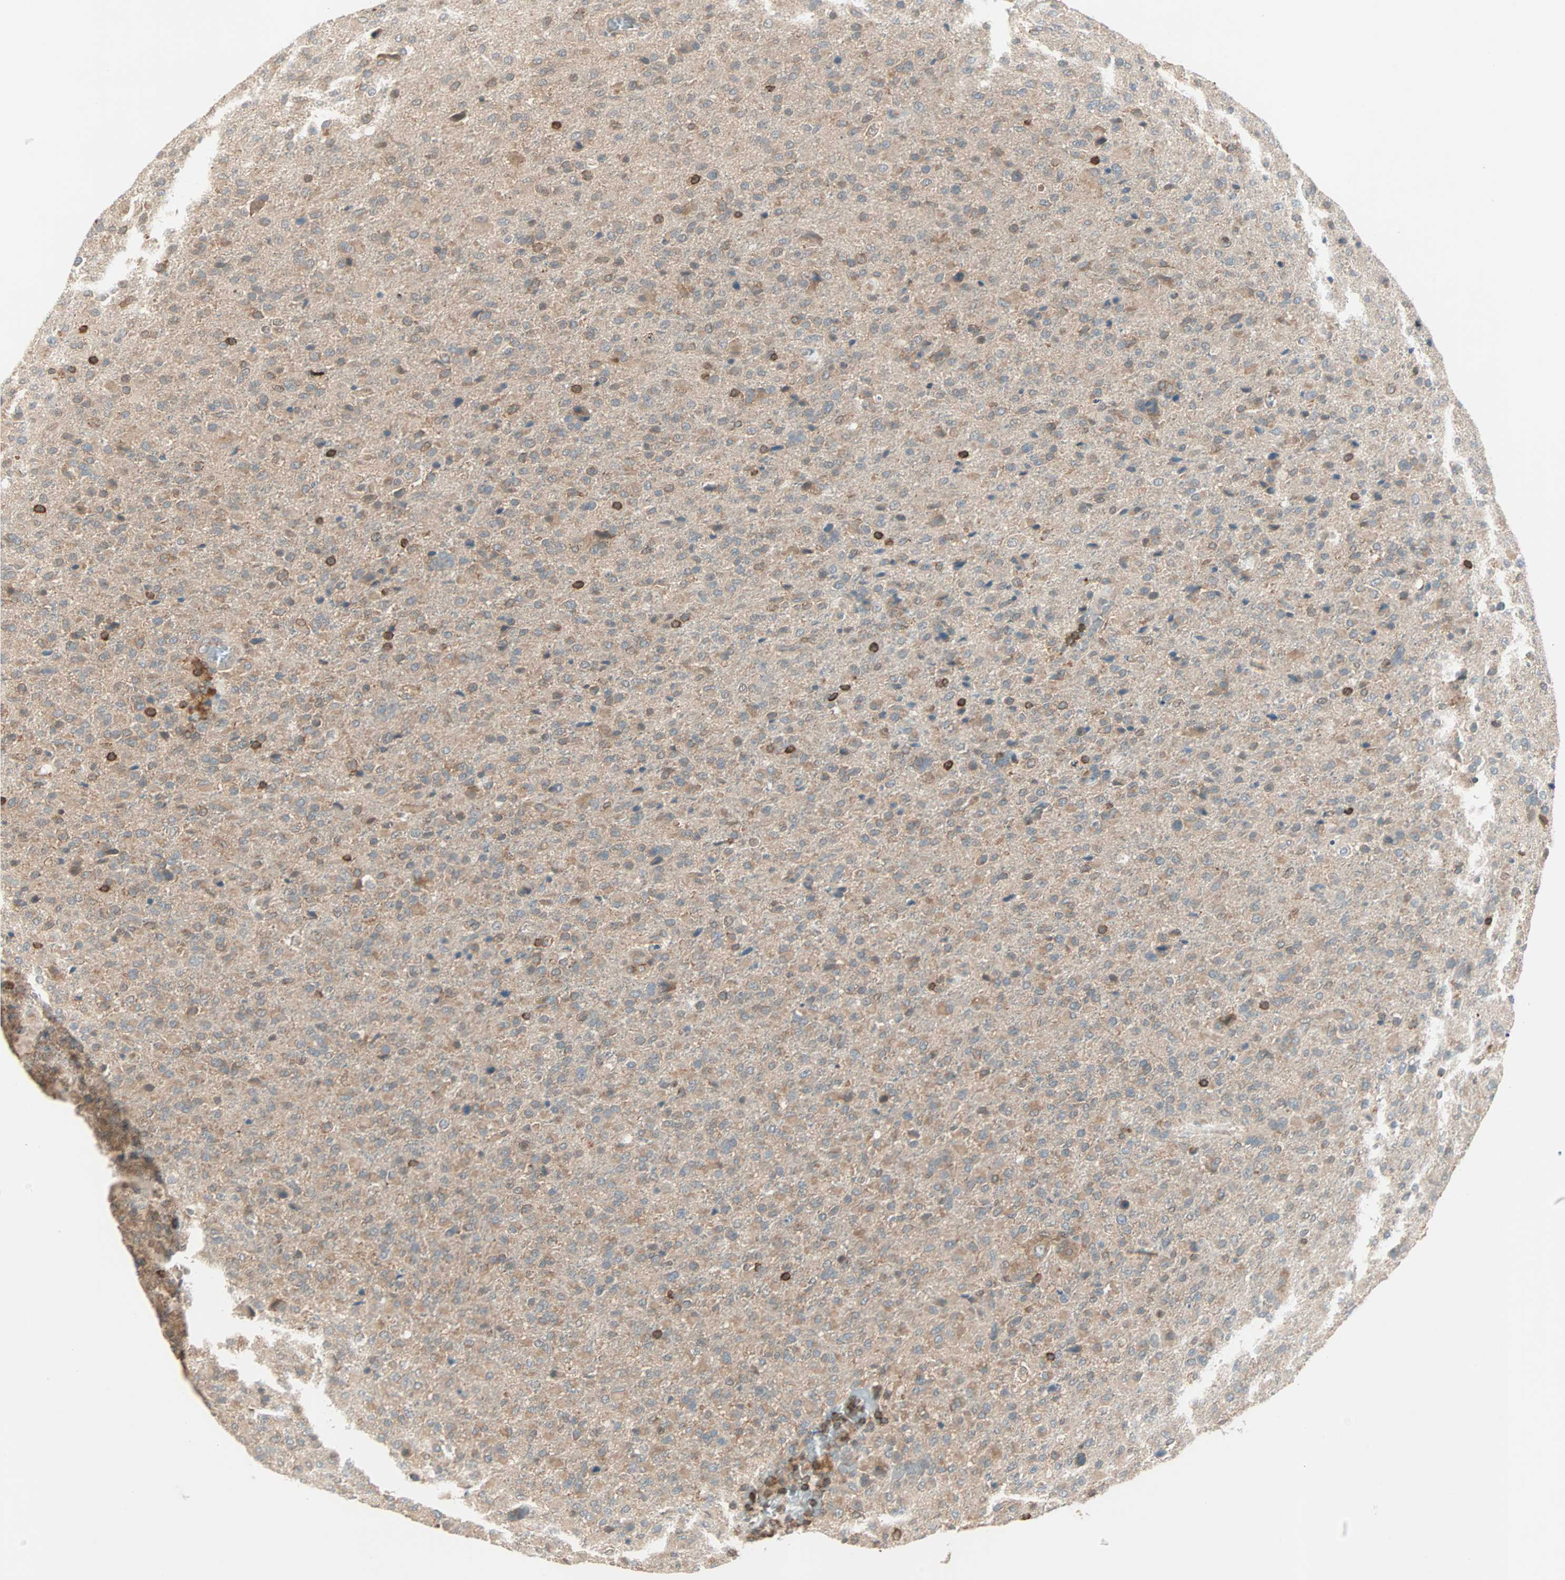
{"staining": {"intensity": "moderate", "quantity": ">75%", "location": "cytoplasmic/membranous"}, "tissue": "glioma", "cell_type": "Tumor cells", "image_type": "cancer", "snomed": [{"axis": "morphology", "description": "Glioma, malignant, High grade"}, {"axis": "topography", "description": "Brain"}], "caption": "Immunohistochemistry (IHC) image of human glioma stained for a protein (brown), which shows medium levels of moderate cytoplasmic/membranous expression in about >75% of tumor cells.", "gene": "TEC", "patient": {"sex": "male", "age": 71}}